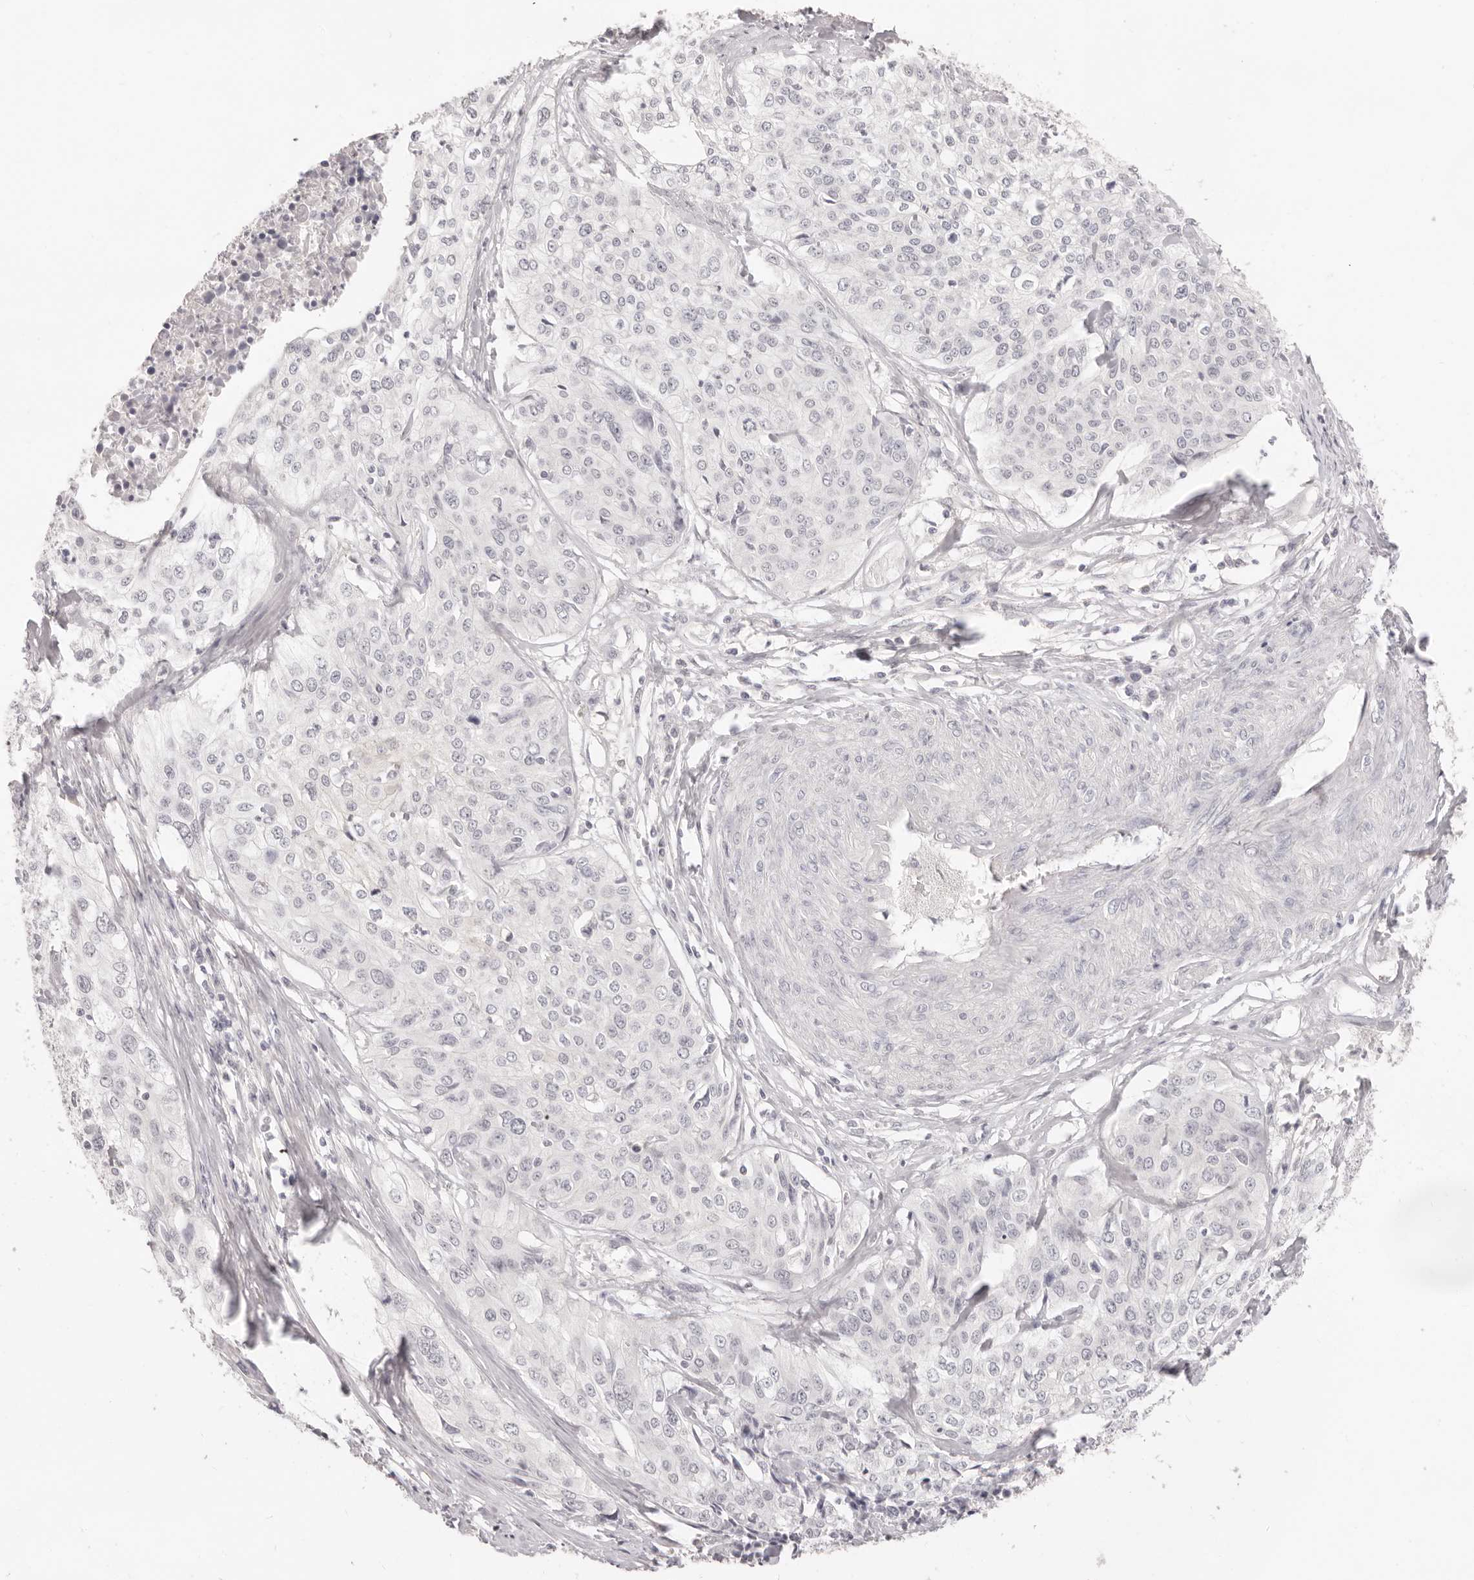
{"staining": {"intensity": "negative", "quantity": "none", "location": "none"}, "tissue": "cervical cancer", "cell_type": "Tumor cells", "image_type": "cancer", "snomed": [{"axis": "morphology", "description": "Squamous cell carcinoma, NOS"}, {"axis": "topography", "description": "Cervix"}], "caption": "Immunohistochemical staining of human cervical cancer (squamous cell carcinoma) demonstrates no significant positivity in tumor cells. (DAB immunohistochemistry (IHC) with hematoxylin counter stain).", "gene": "EPCAM", "patient": {"sex": "female", "age": 31}}